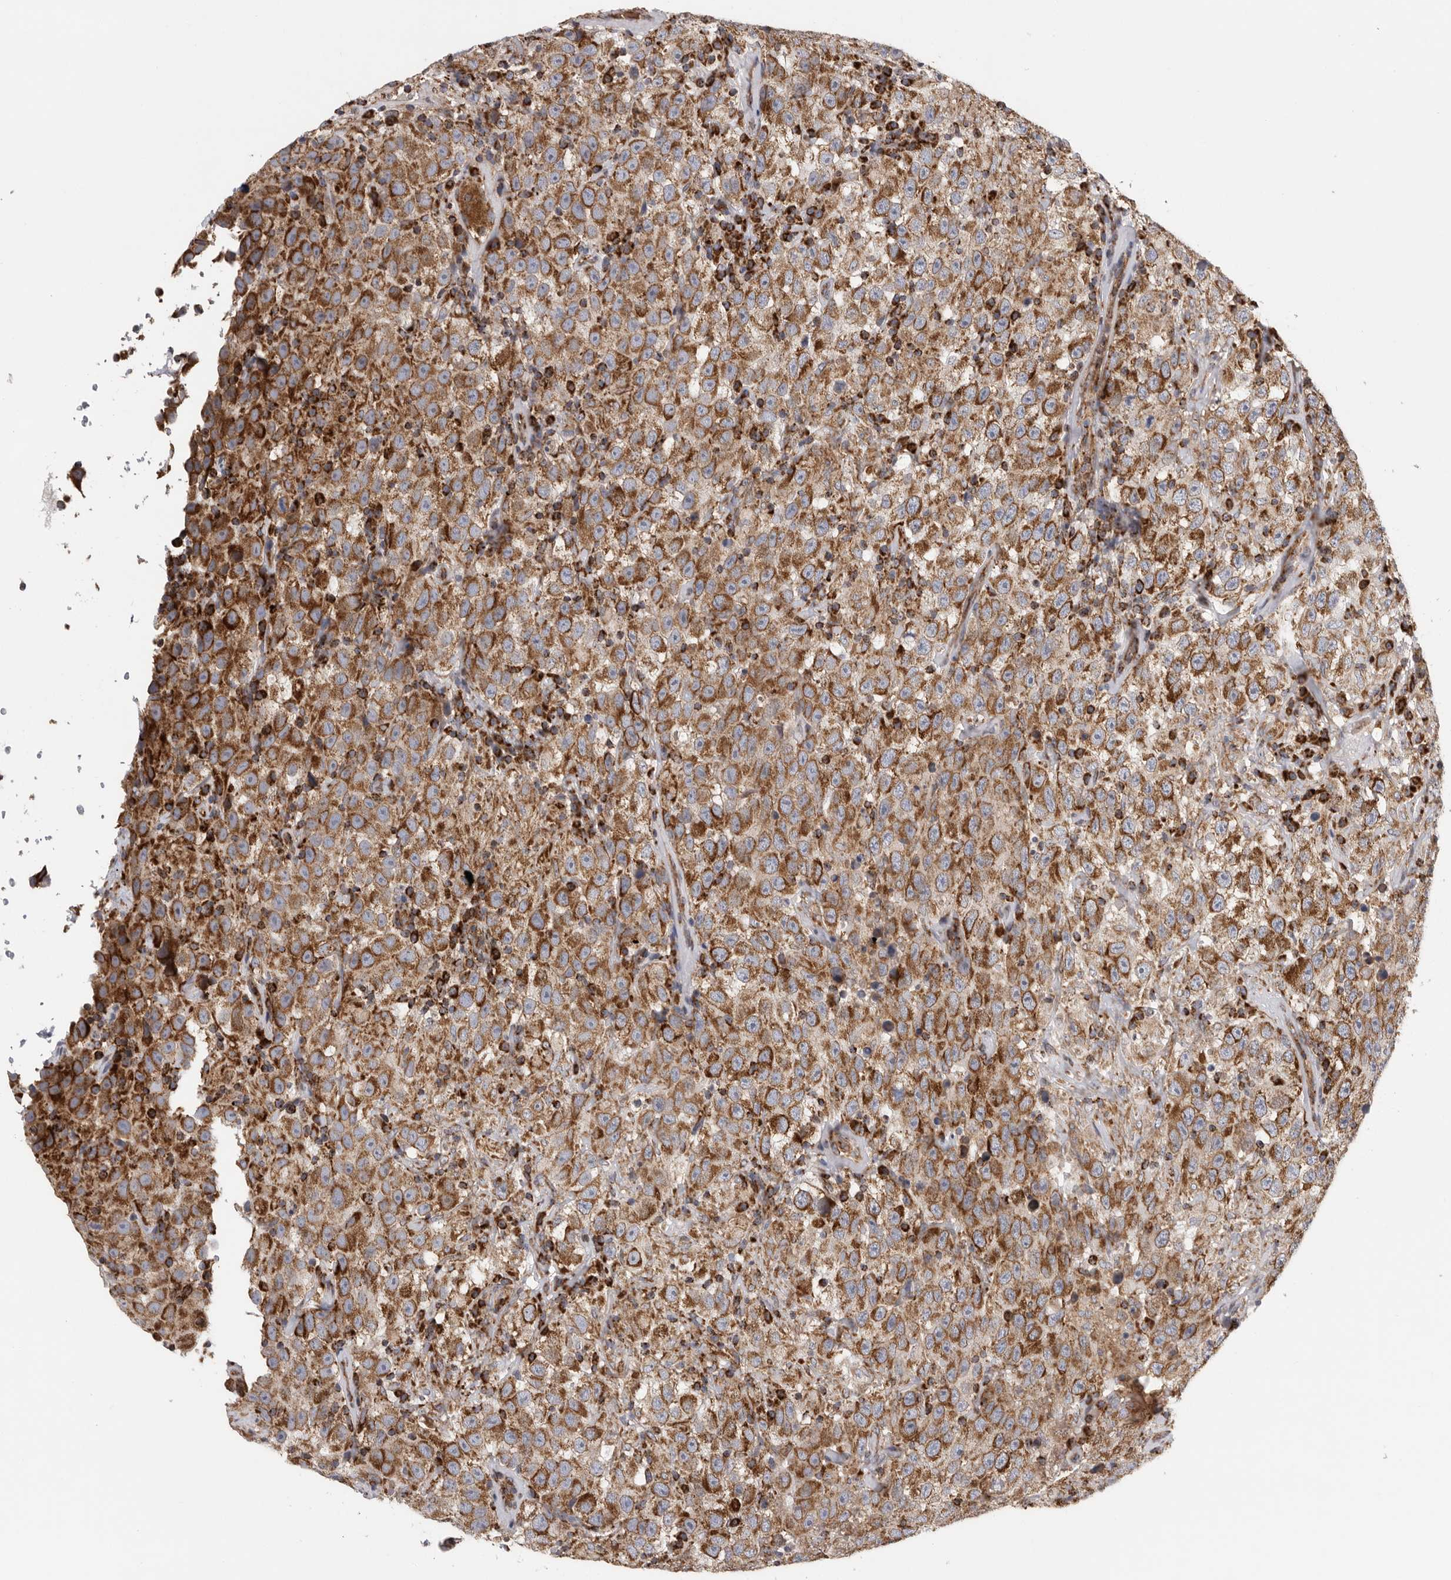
{"staining": {"intensity": "moderate", "quantity": ">75%", "location": "cytoplasmic/membranous"}, "tissue": "testis cancer", "cell_type": "Tumor cells", "image_type": "cancer", "snomed": [{"axis": "morphology", "description": "Seminoma, NOS"}, {"axis": "topography", "description": "Testis"}], "caption": "Testis cancer (seminoma) stained with DAB IHC displays medium levels of moderate cytoplasmic/membranous expression in about >75% of tumor cells.", "gene": "FKBP8", "patient": {"sex": "male", "age": 41}}